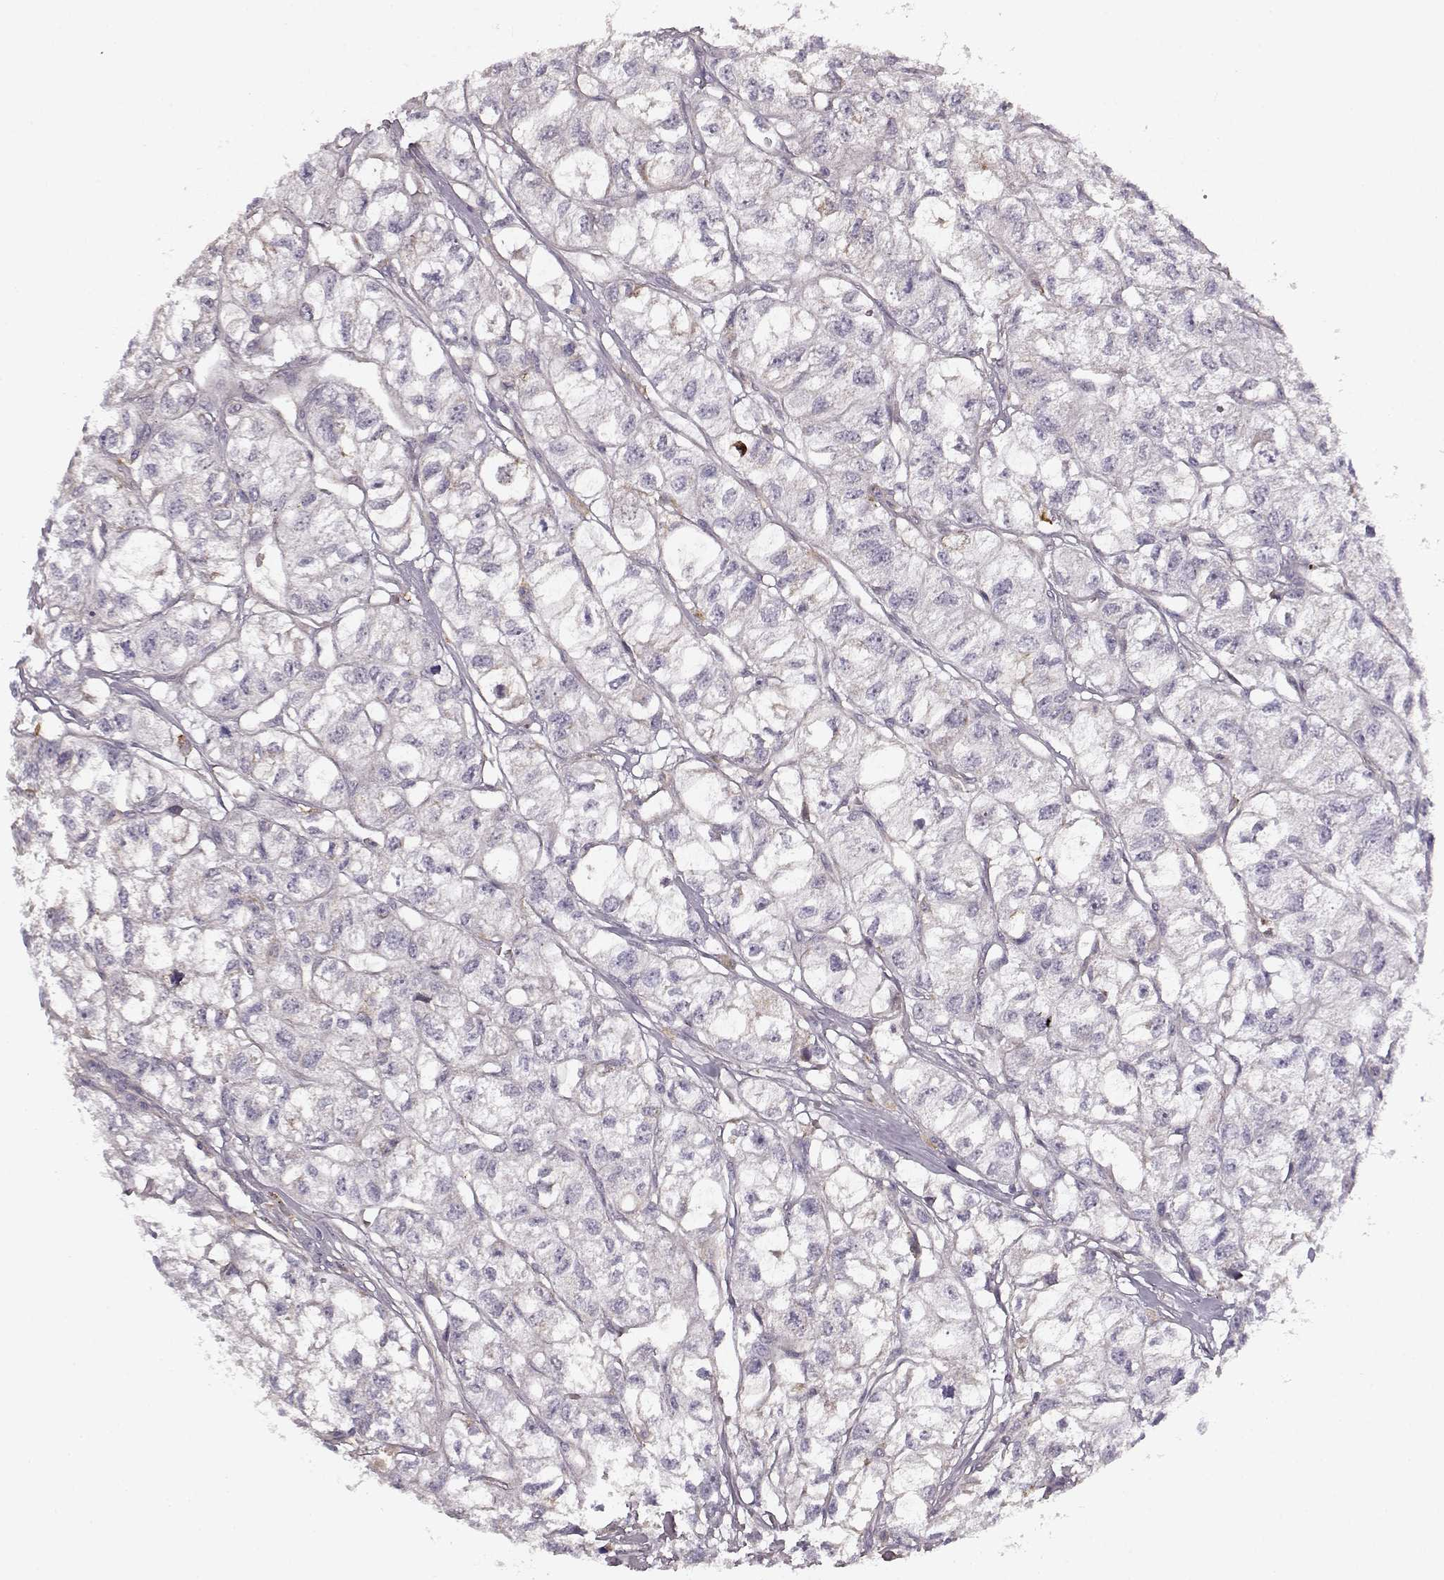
{"staining": {"intensity": "negative", "quantity": "none", "location": "none"}, "tissue": "renal cancer", "cell_type": "Tumor cells", "image_type": "cancer", "snomed": [{"axis": "morphology", "description": "Adenocarcinoma, NOS"}, {"axis": "topography", "description": "Kidney"}], "caption": "High power microscopy image of an IHC histopathology image of renal cancer (adenocarcinoma), revealing no significant staining in tumor cells.", "gene": "MFSD1", "patient": {"sex": "male", "age": 56}}